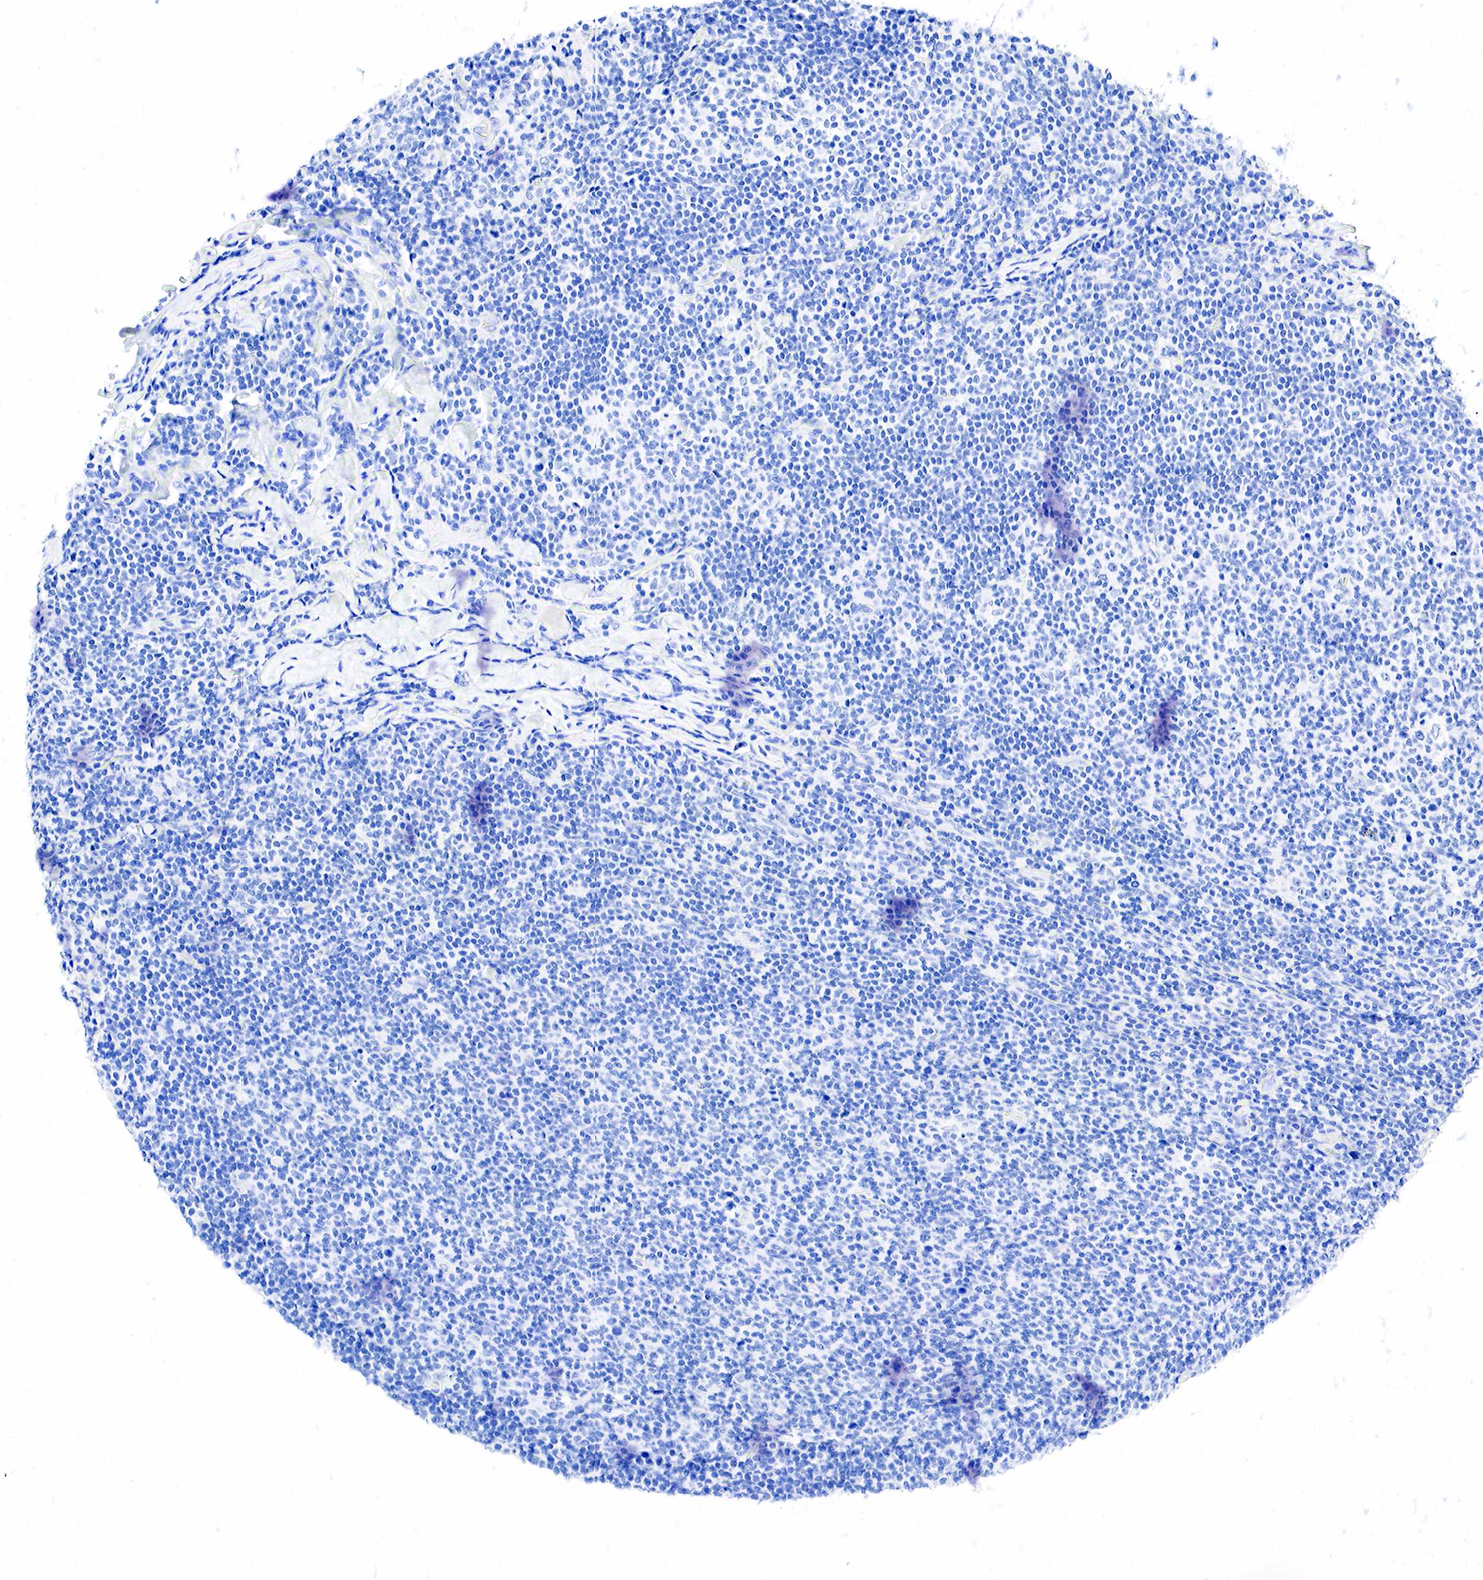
{"staining": {"intensity": "negative", "quantity": "none", "location": "none"}, "tissue": "lymphoma", "cell_type": "Tumor cells", "image_type": "cancer", "snomed": [{"axis": "morphology", "description": "Malignant lymphoma, non-Hodgkin's type, Low grade"}, {"axis": "topography", "description": "Lymph node"}], "caption": "Tumor cells are negative for brown protein staining in malignant lymphoma, non-Hodgkin's type (low-grade). (DAB immunohistochemistry, high magnification).", "gene": "ESR1", "patient": {"sex": "male", "age": 74}}